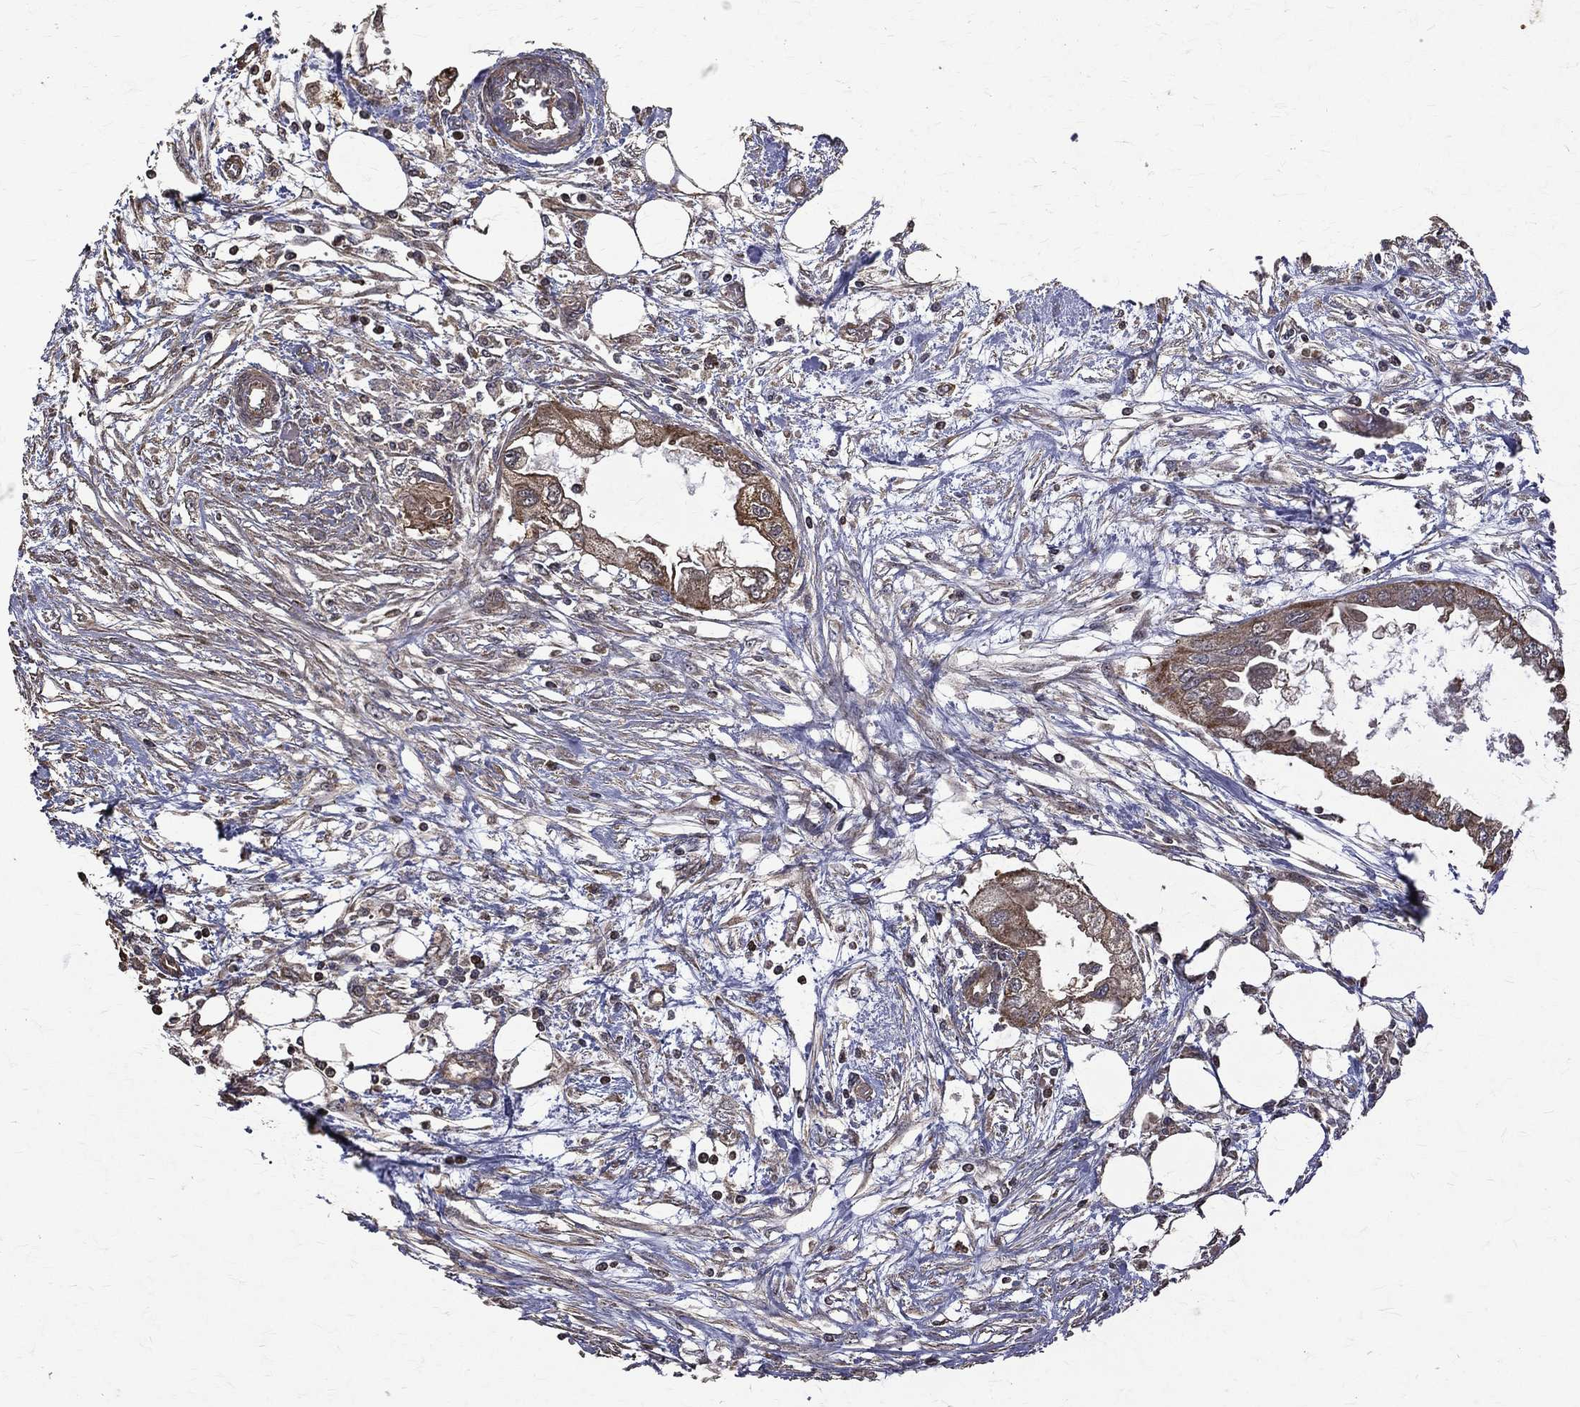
{"staining": {"intensity": "moderate", "quantity": "25%-75%", "location": "cytoplasmic/membranous"}, "tissue": "endometrial cancer", "cell_type": "Tumor cells", "image_type": "cancer", "snomed": [{"axis": "morphology", "description": "Adenocarcinoma, NOS"}, {"axis": "morphology", "description": "Adenocarcinoma, metastatic, NOS"}, {"axis": "topography", "description": "Adipose tissue"}, {"axis": "topography", "description": "Endometrium"}], "caption": "The histopathology image demonstrates staining of endometrial adenocarcinoma, revealing moderate cytoplasmic/membranous protein expression (brown color) within tumor cells.", "gene": "RPGR", "patient": {"sex": "female", "age": 67}}